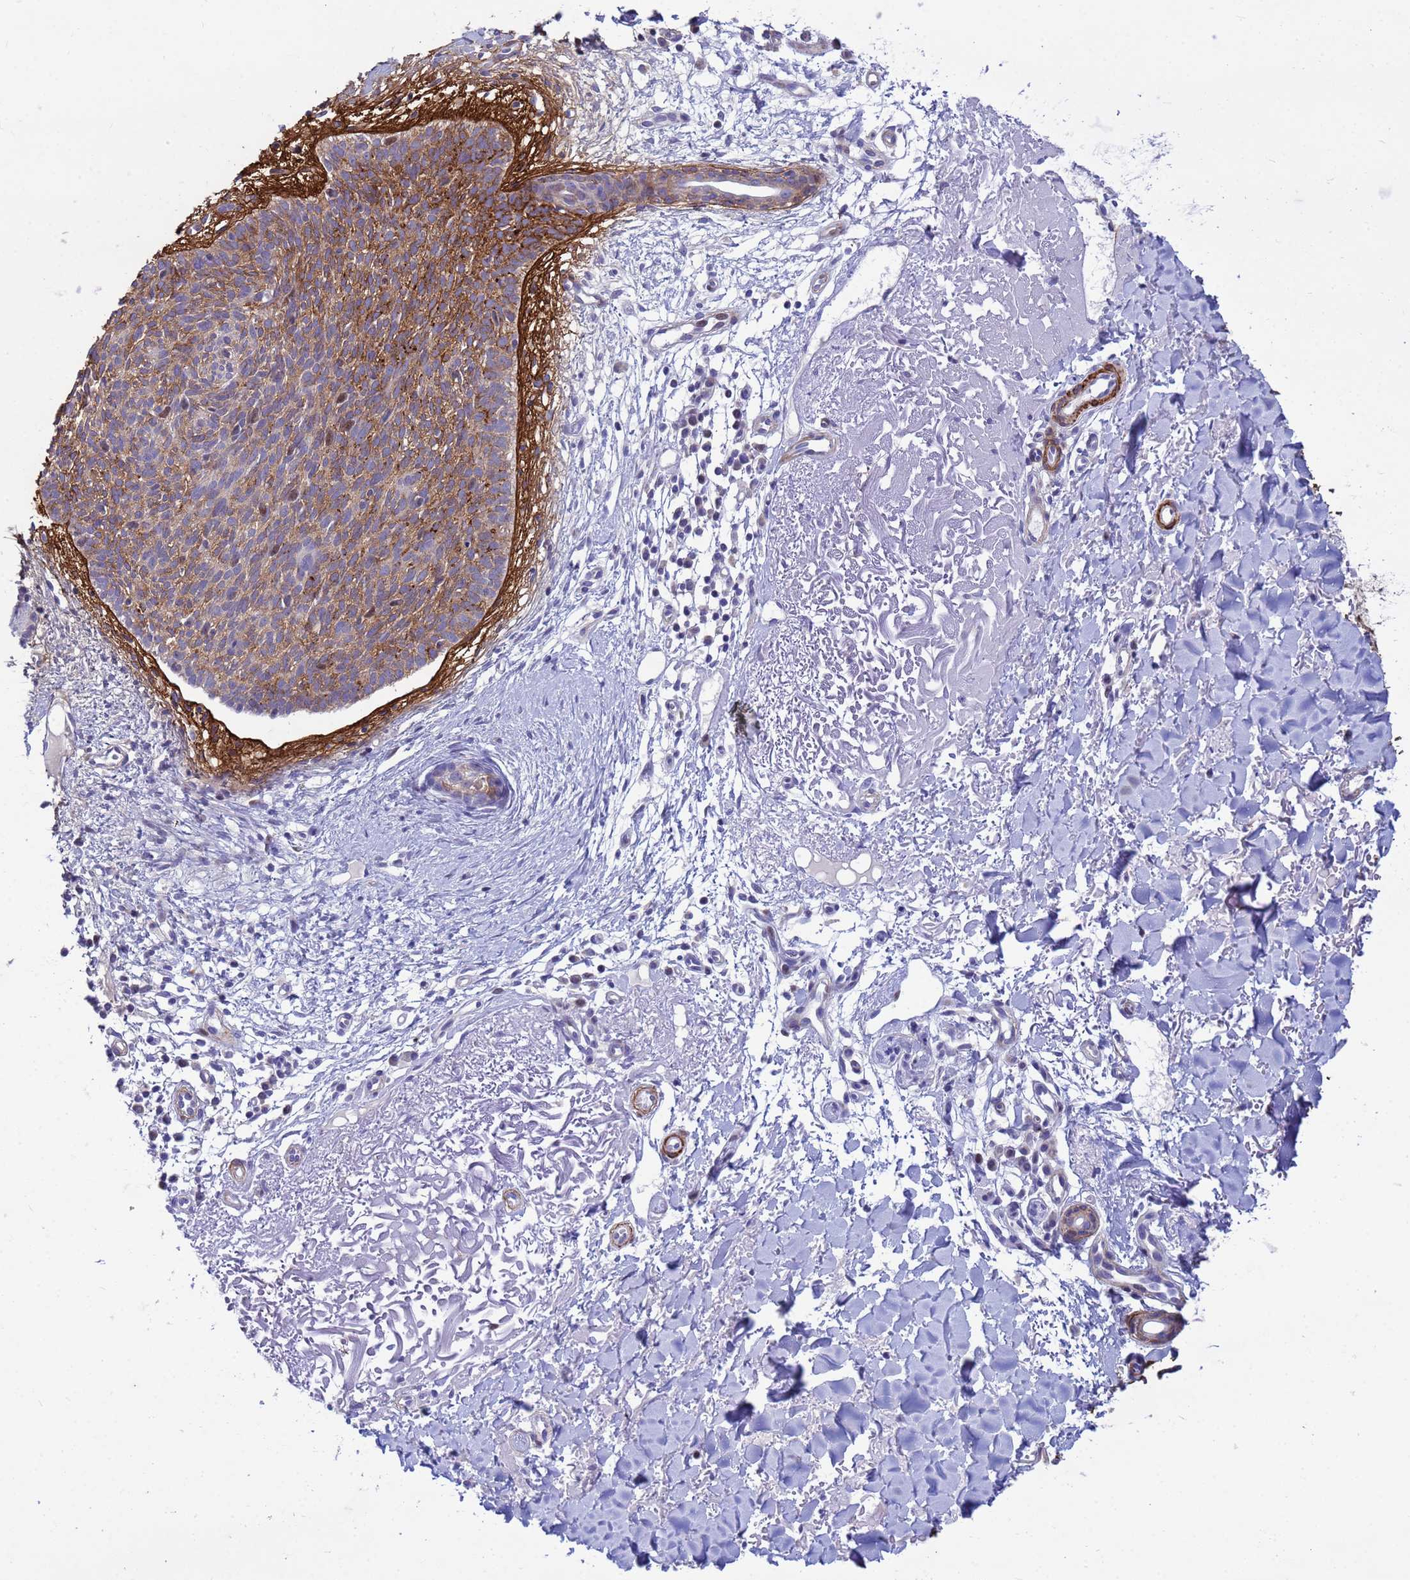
{"staining": {"intensity": "moderate", "quantity": "<25%", "location": "cytoplasmic/membranous"}, "tissue": "skin cancer", "cell_type": "Tumor cells", "image_type": "cancer", "snomed": [{"axis": "morphology", "description": "Basal cell carcinoma"}, {"axis": "topography", "description": "Skin"}], "caption": "A high-resolution micrograph shows immunohistochemistry (IHC) staining of basal cell carcinoma (skin), which displays moderate cytoplasmic/membranous expression in approximately <25% of tumor cells.", "gene": "P2RX7", "patient": {"sex": "male", "age": 84}}